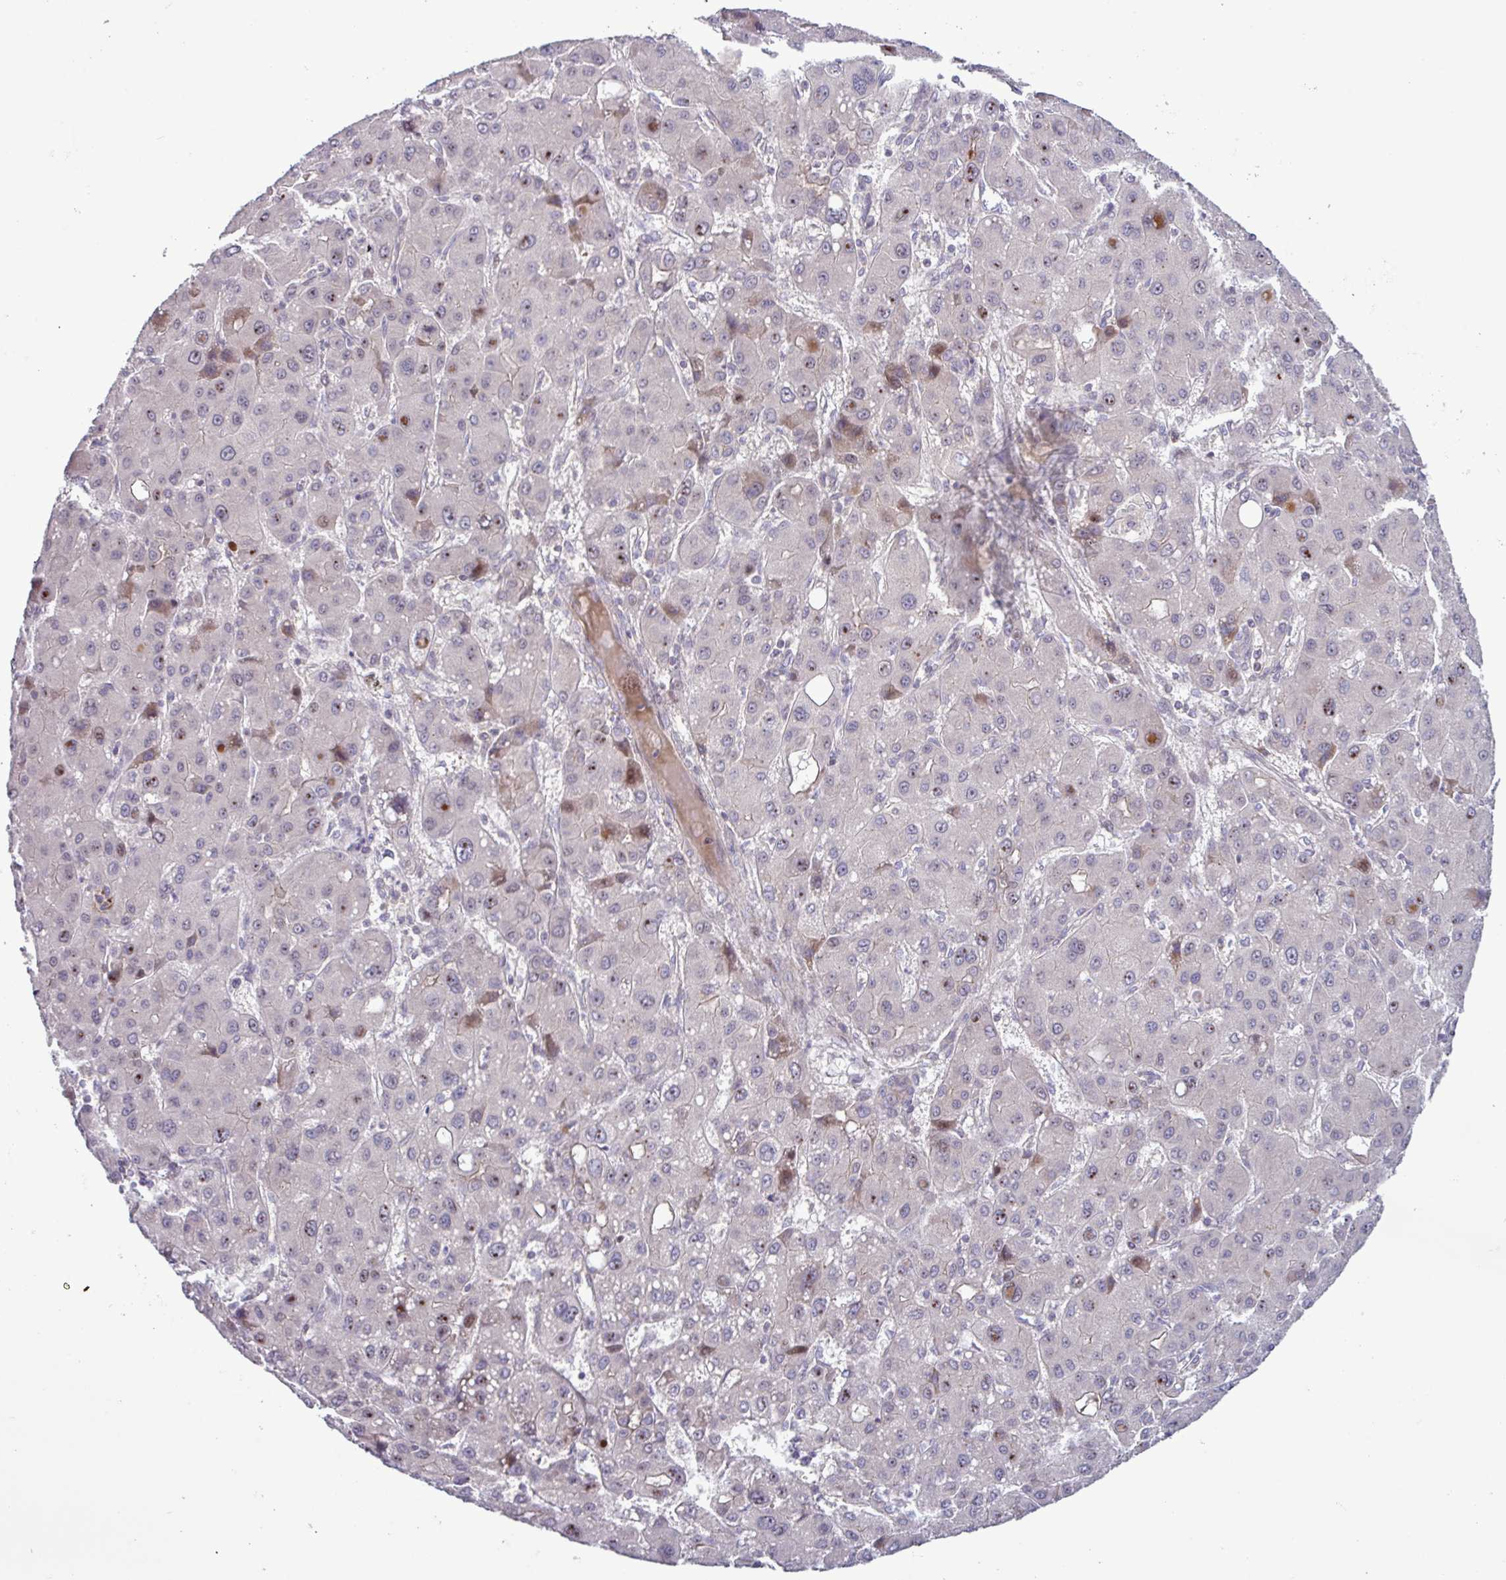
{"staining": {"intensity": "negative", "quantity": "none", "location": "none"}, "tissue": "liver cancer", "cell_type": "Tumor cells", "image_type": "cancer", "snomed": [{"axis": "morphology", "description": "Carcinoma, Hepatocellular, NOS"}, {"axis": "topography", "description": "Liver"}], "caption": "There is no significant expression in tumor cells of hepatocellular carcinoma (liver). (Stains: DAB immunohistochemistry (IHC) with hematoxylin counter stain, Microscopy: brightfield microscopy at high magnification).", "gene": "TNFSF12", "patient": {"sex": "male", "age": 55}}